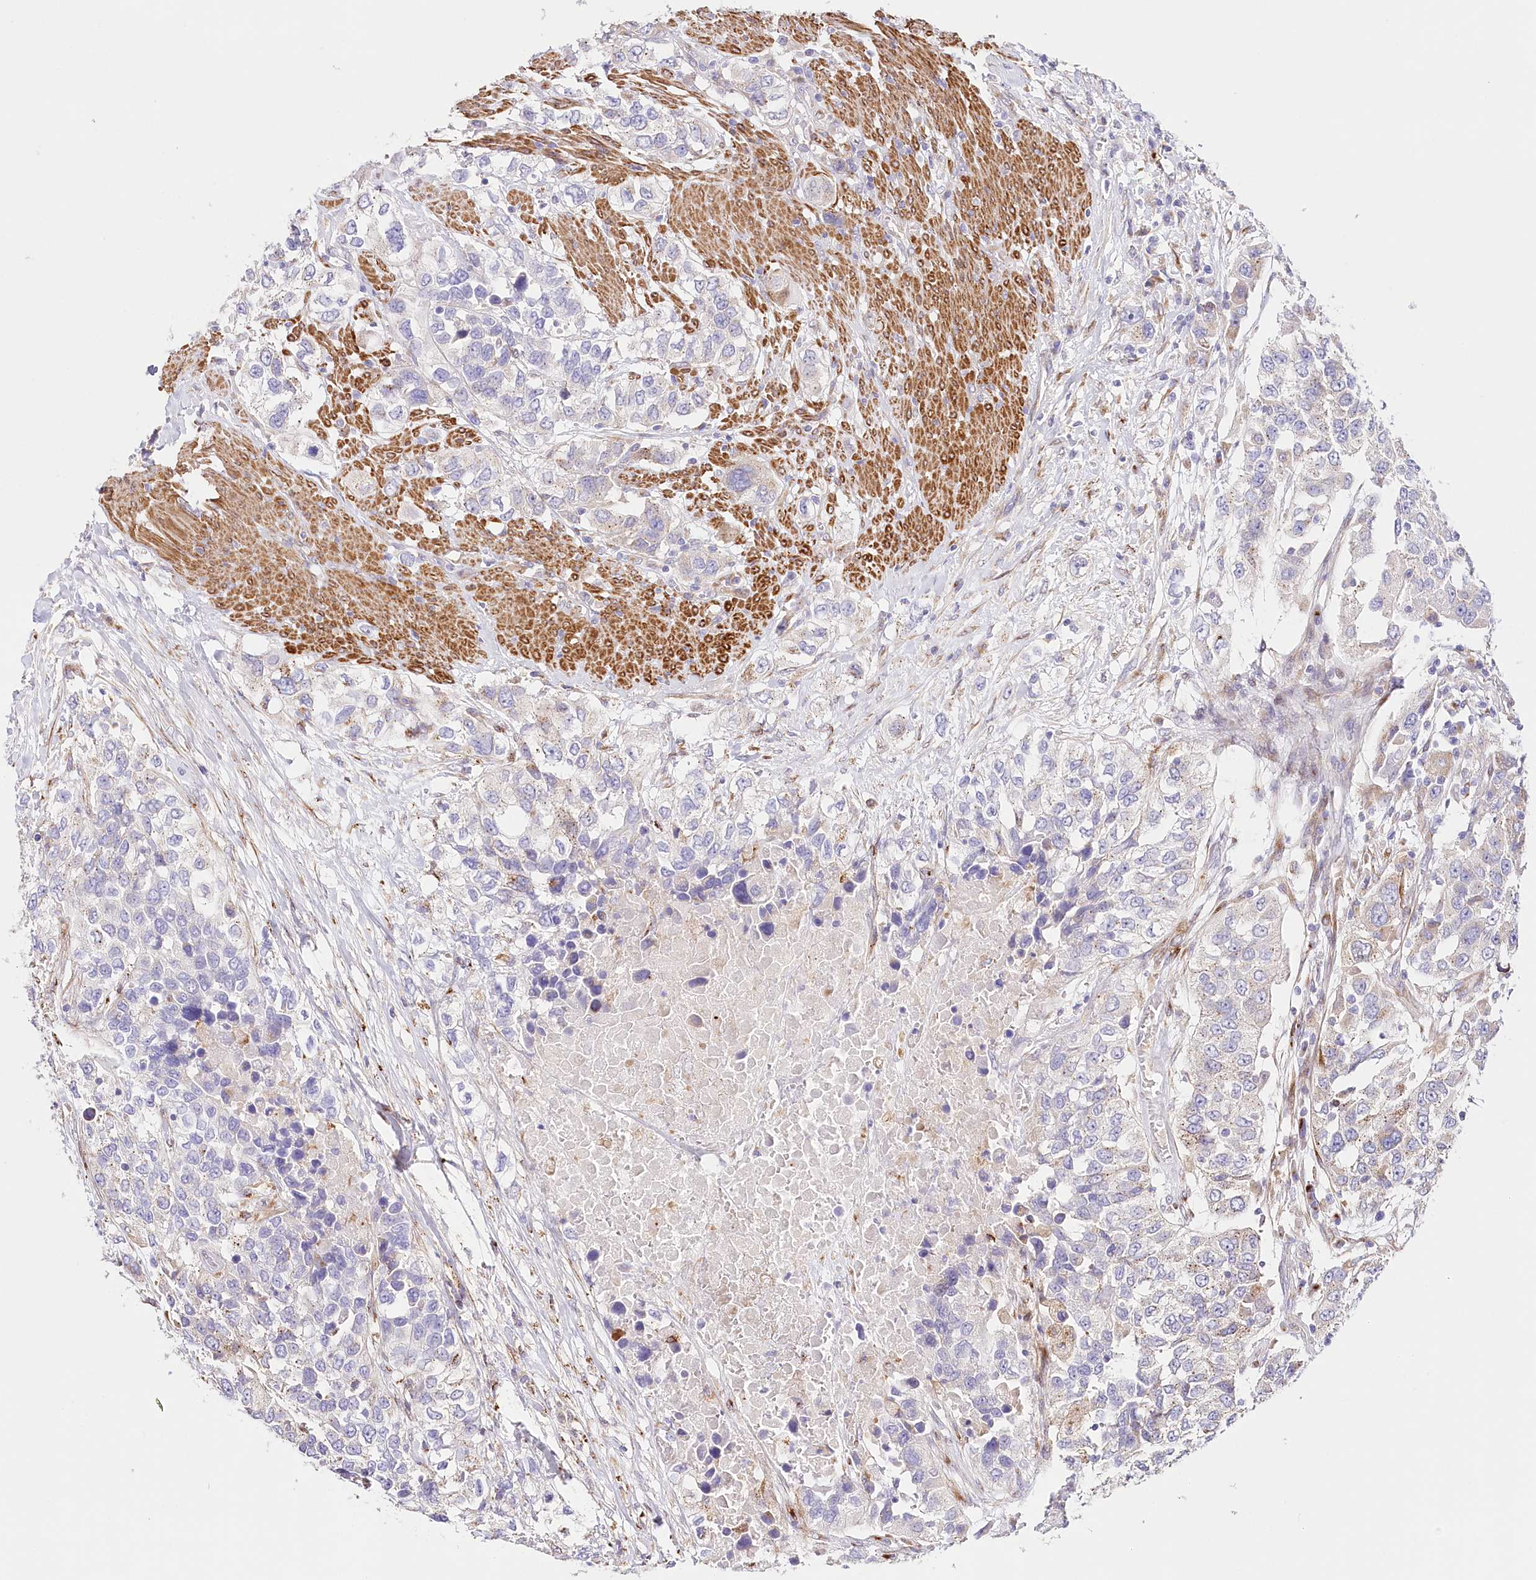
{"staining": {"intensity": "negative", "quantity": "none", "location": "none"}, "tissue": "urothelial cancer", "cell_type": "Tumor cells", "image_type": "cancer", "snomed": [{"axis": "morphology", "description": "Urothelial carcinoma, High grade"}, {"axis": "topography", "description": "Urinary bladder"}], "caption": "Immunohistochemistry (IHC) photomicrograph of human urothelial carcinoma (high-grade) stained for a protein (brown), which reveals no expression in tumor cells.", "gene": "ABRAXAS2", "patient": {"sex": "female", "age": 80}}